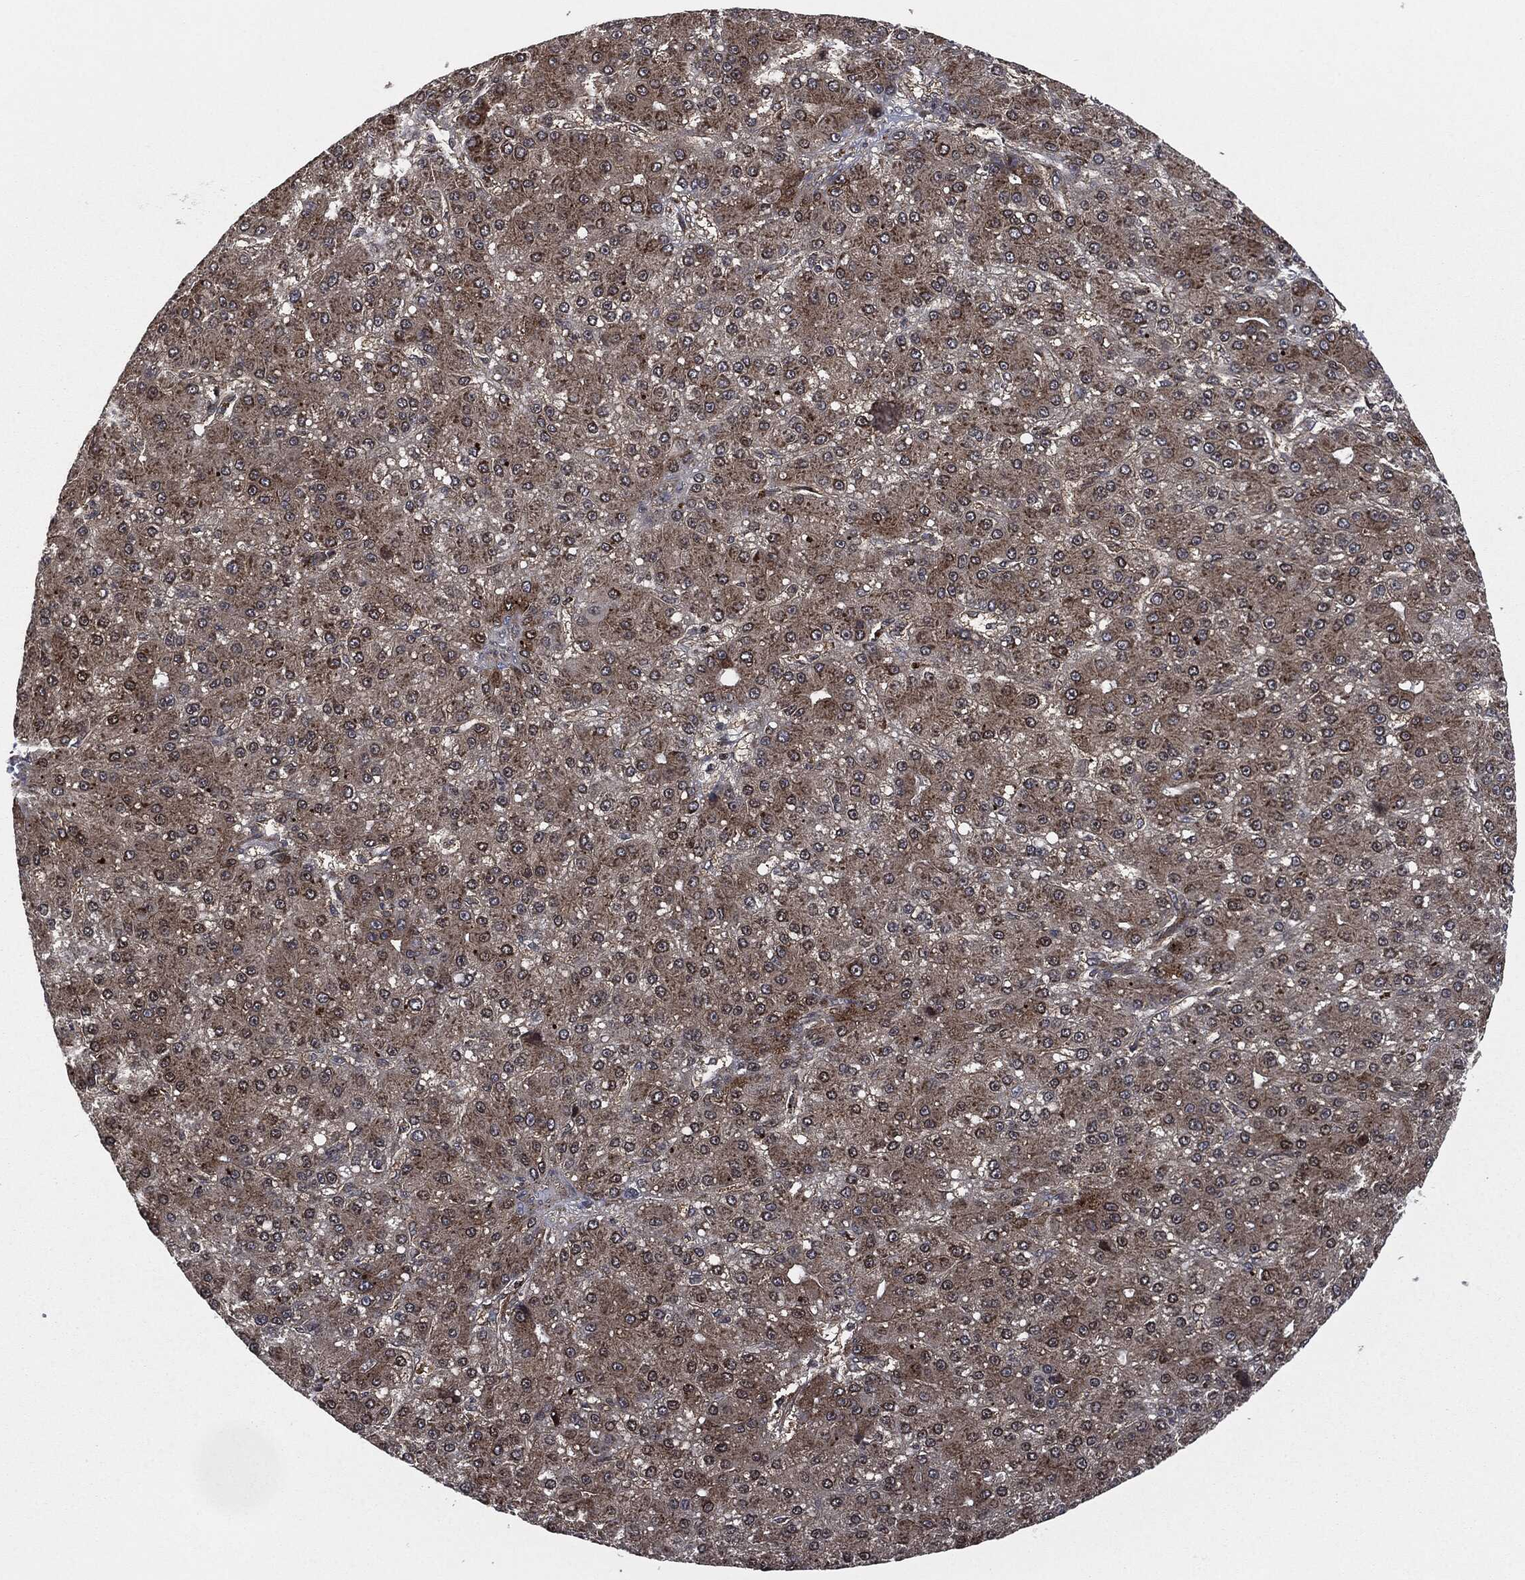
{"staining": {"intensity": "moderate", "quantity": ">75%", "location": "cytoplasmic/membranous"}, "tissue": "liver cancer", "cell_type": "Tumor cells", "image_type": "cancer", "snomed": [{"axis": "morphology", "description": "Carcinoma, Hepatocellular, NOS"}, {"axis": "topography", "description": "Liver"}], "caption": "The histopathology image exhibits a brown stain indicating the presence of a protein in the cytoplasmic/membranous of tumor cells in liver hepatocellular carcinoma.", "gene": "HRAS", "patient": {"sex": "male", "age": 67}}